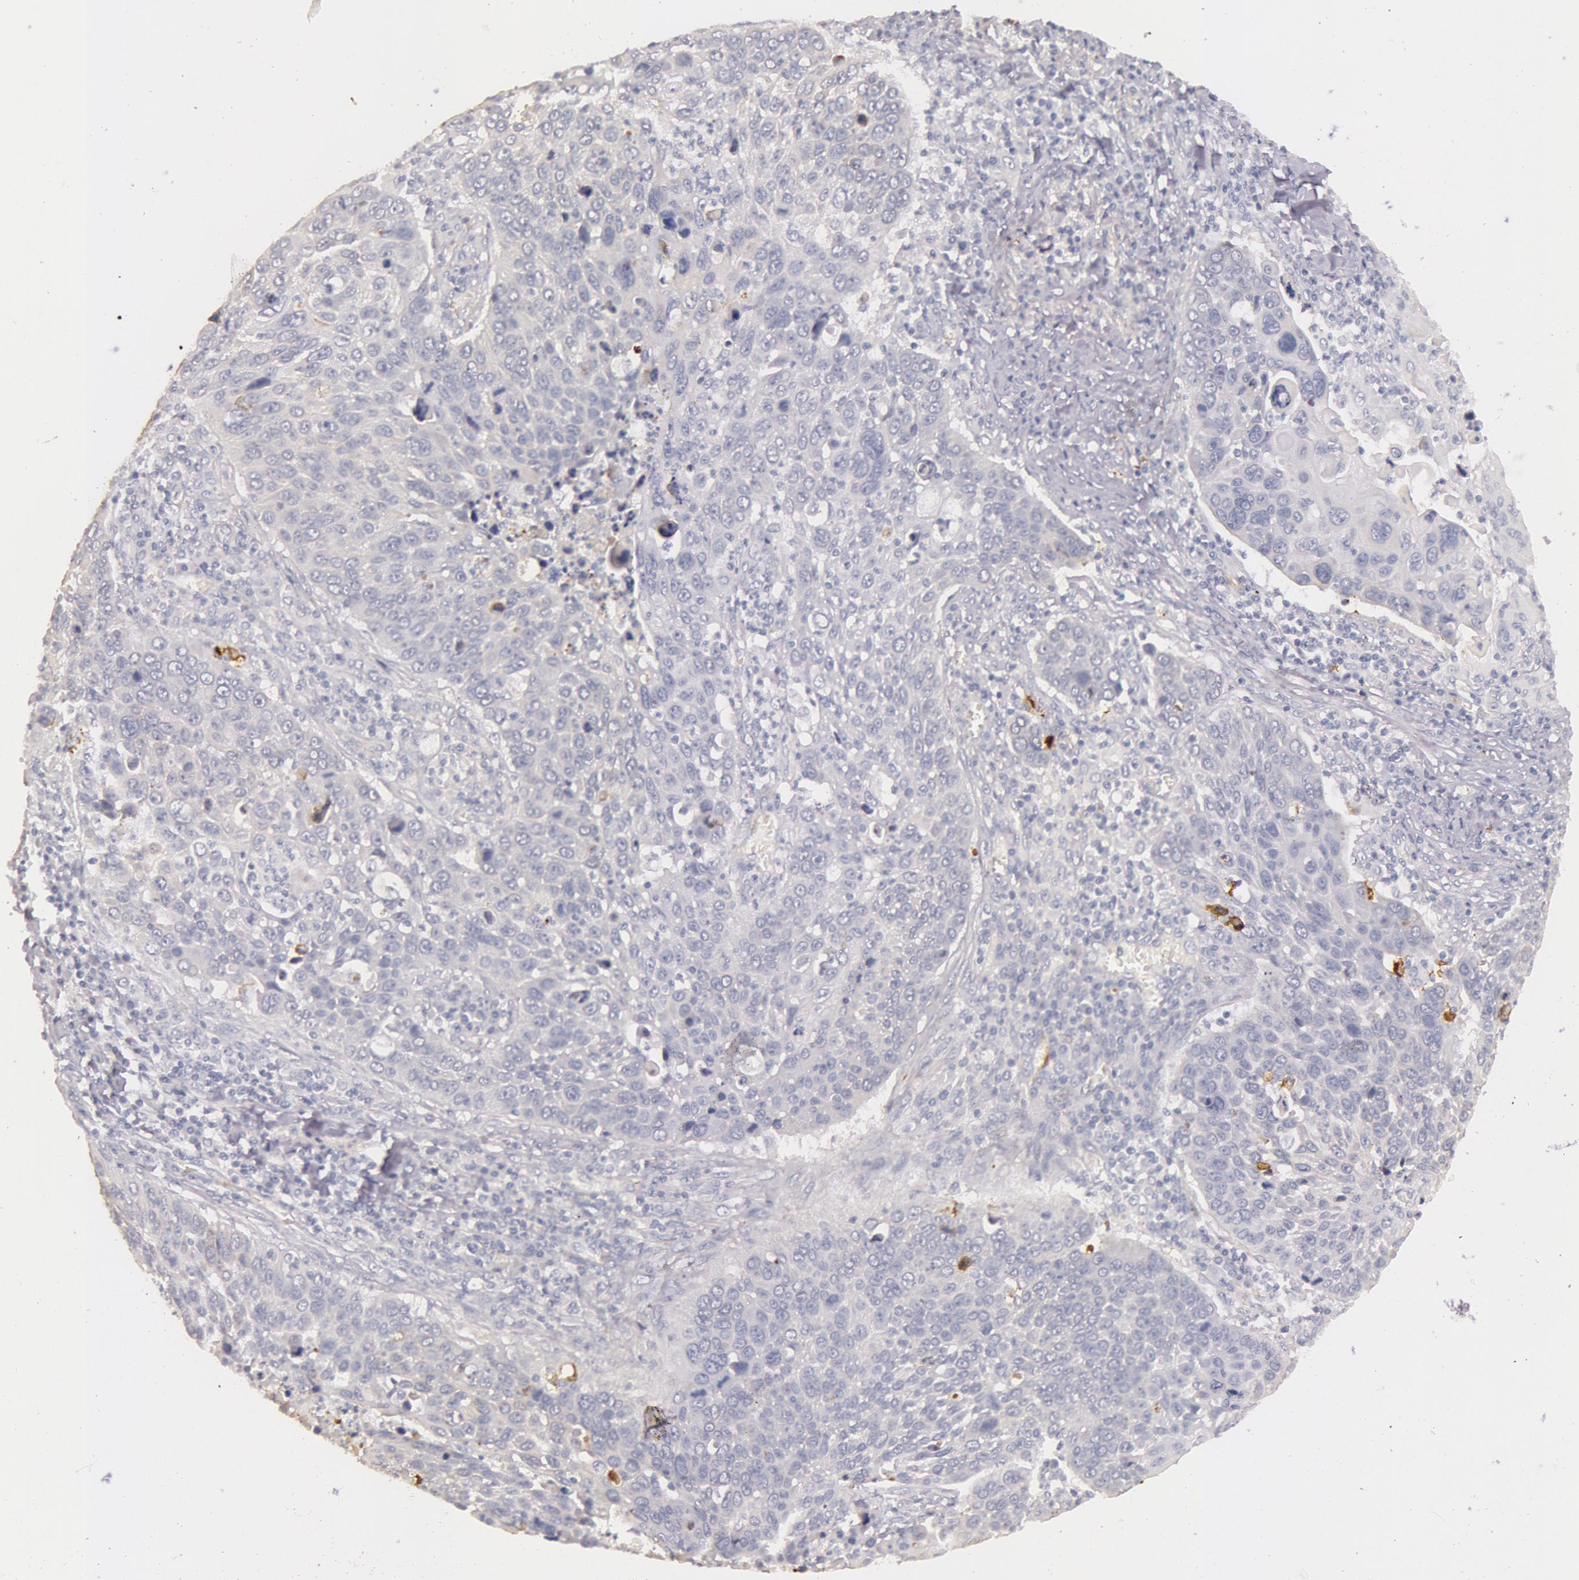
{"staining": {"intensity": "negative", "quantity": "none", "location": "none"}, "tissue": "lung cancer", "cell_type": "Tumor cells", "image_type": "cancer", "snomed": [{"axis": "morphology", "description": "Squamous cell carcinoma, NOS"}, {"axis": "topography", "description": "Lung"}], "caption": "Human lung cancer (squamous cell carcinoma) stained for a protein using immunohistochemistry shows no expression in tumor cells.", "gene": "C4BPA", "patient": {"sex": "male", "age": 68}}